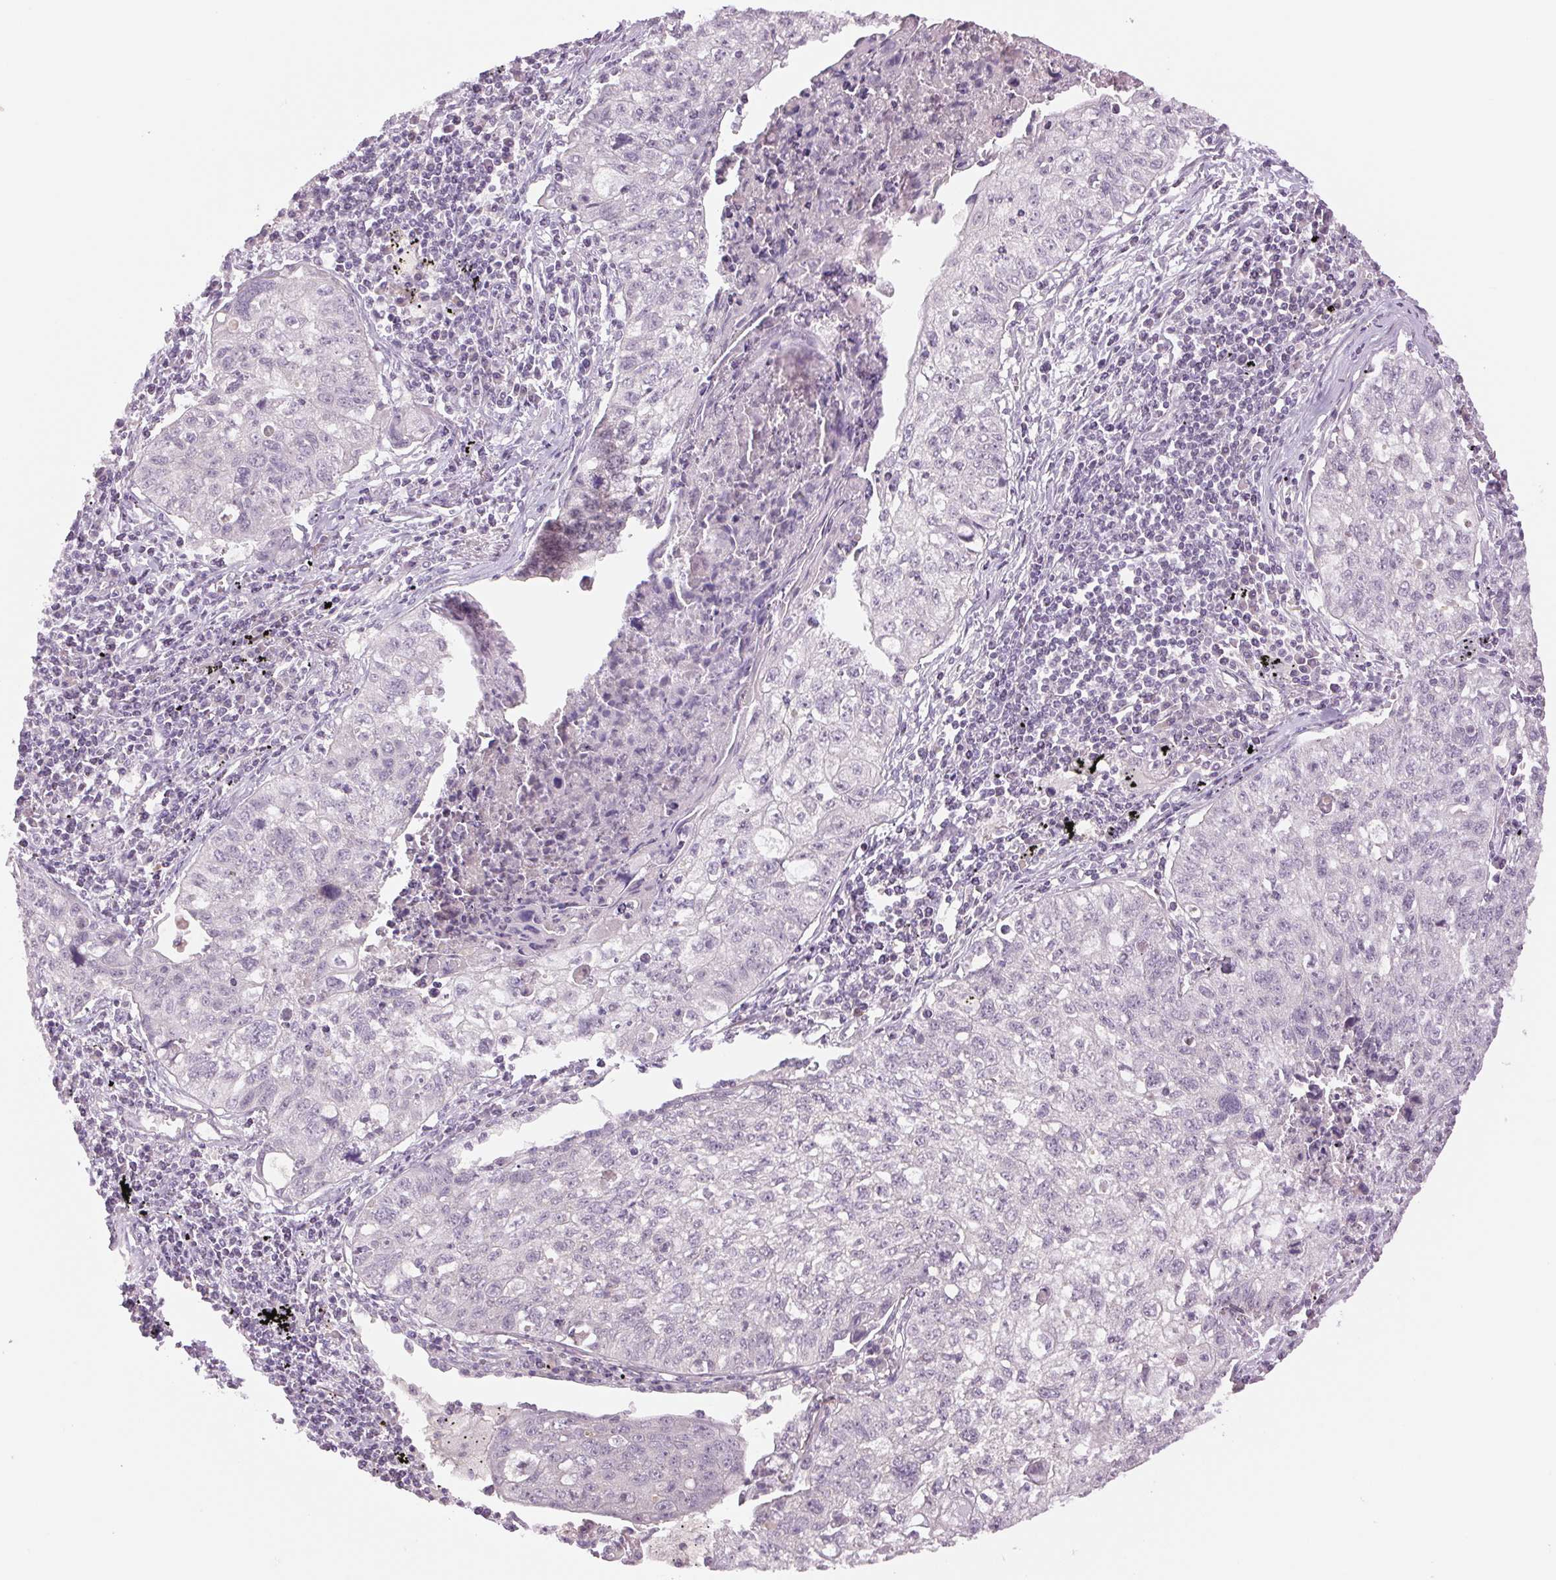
{"staining": {"intensity": "negative", "quantity": "none", "location": "none"}, "tissue": "lung cancer", "cell_type": "Tumor cells", "image_type": "cancer", "snomed": [{"axis": "morphology", "description": "Normal morphology"}, {"axis": "morphology", "description": "Aneuploidy"}, {"axis": "morphology", "description": "Squamous cell carcinoma, NOS"}, {"axis": "topography", "description": "Lymph node"}, {"axis": "topography", "description": "Lung"}], "caption": "IHC of aneuploidy (lung) displays no positivity in tumor cells.", "gene": "PPIA", "patient": {"sex": "female", "age": 76}}